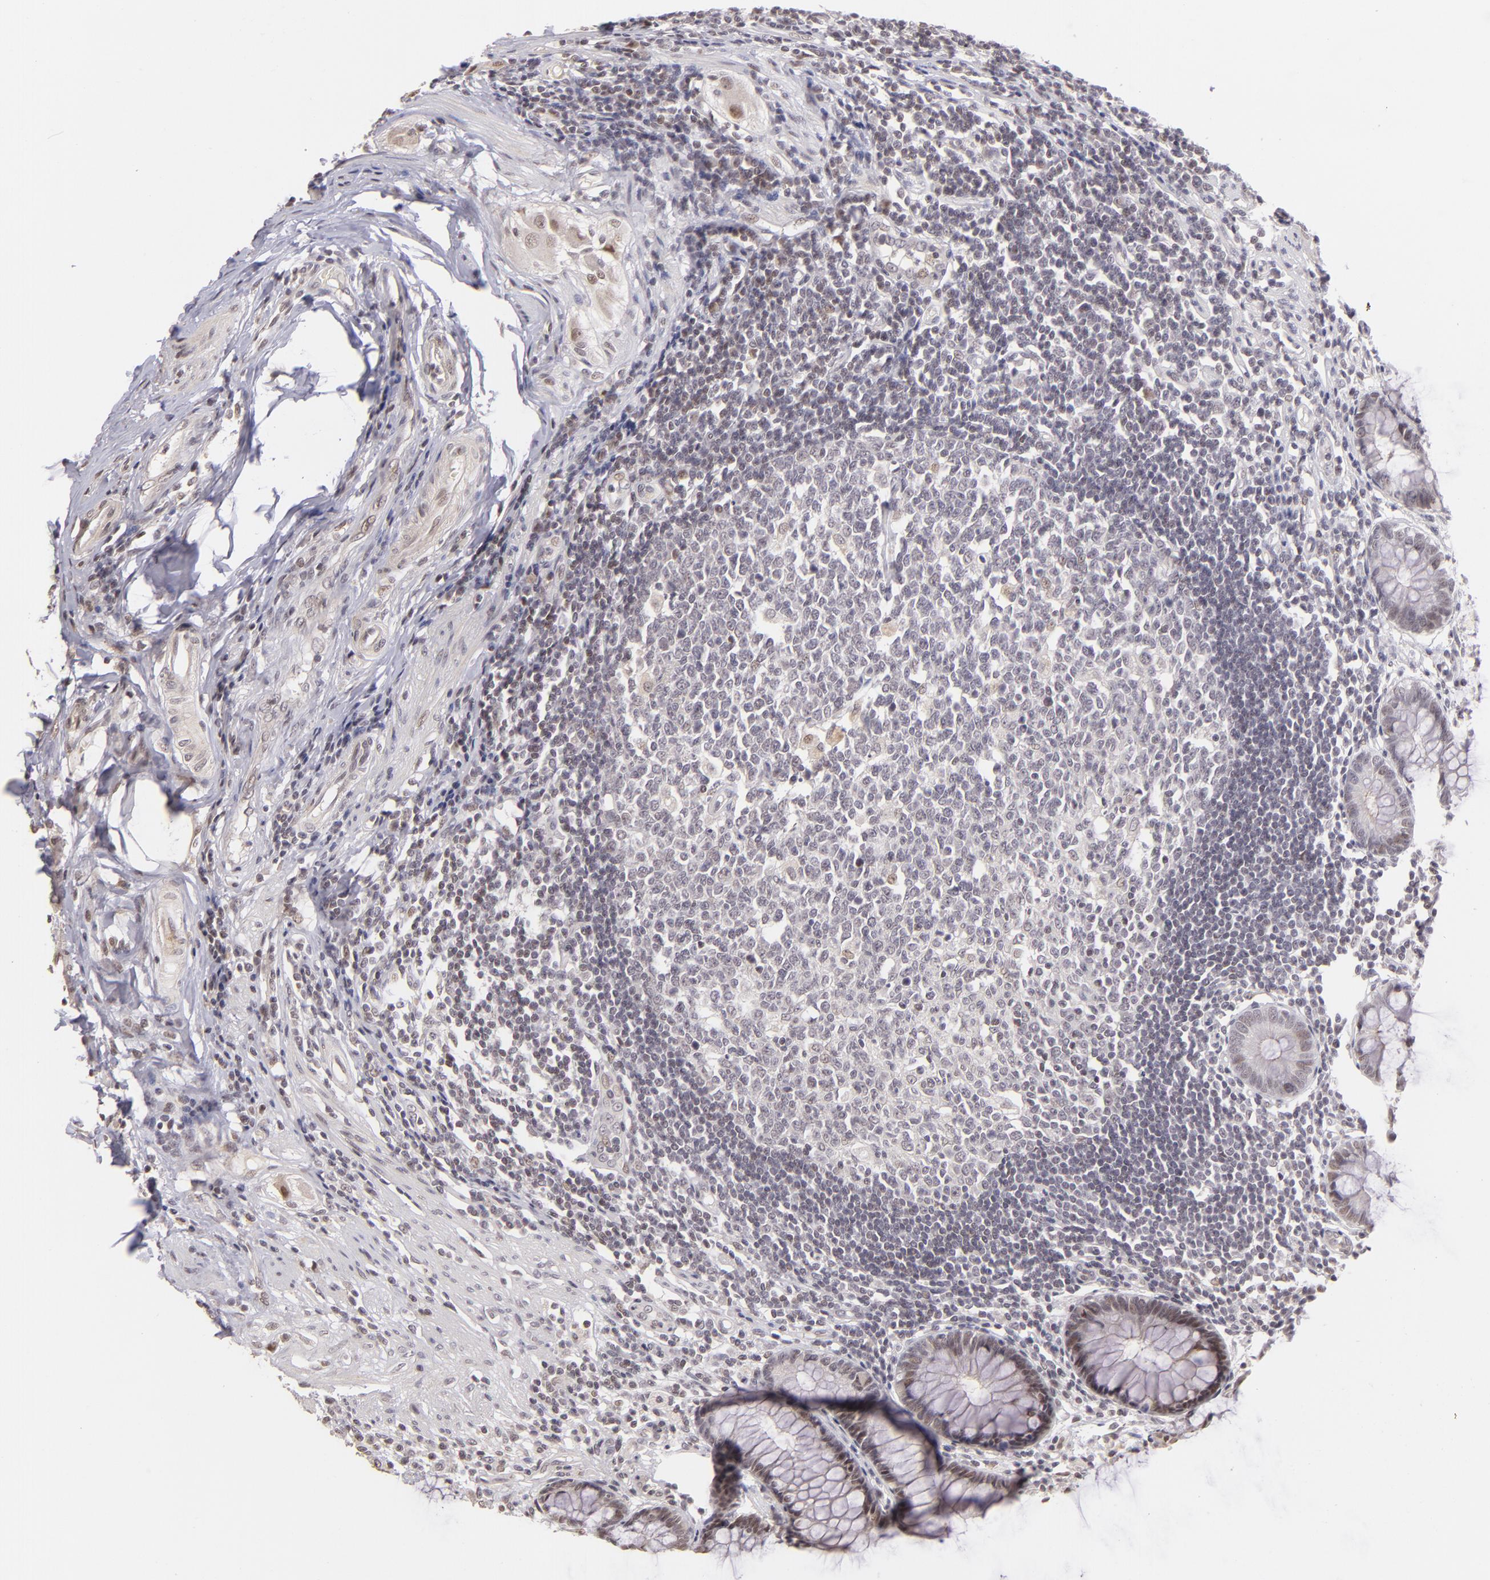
{"staining": {"intensity": "weak", "quantity": "25%-75%", "location": "nuclear"}, "tissue": "rectum", "cell_type": "Glandular cells", "image_type": "normal", "snomed": [{"axis": "morphology", "description": "Normal tissue, NOS"}, {"axis": "topography", "description": "Rectum"}], "caption": "Protein staining of normal rectum demonstrates weak nuclear staining in approximately 25%-75% of glandular cells.", "gene": "RARB", "patient": {"sex": "female", "age": 66}}